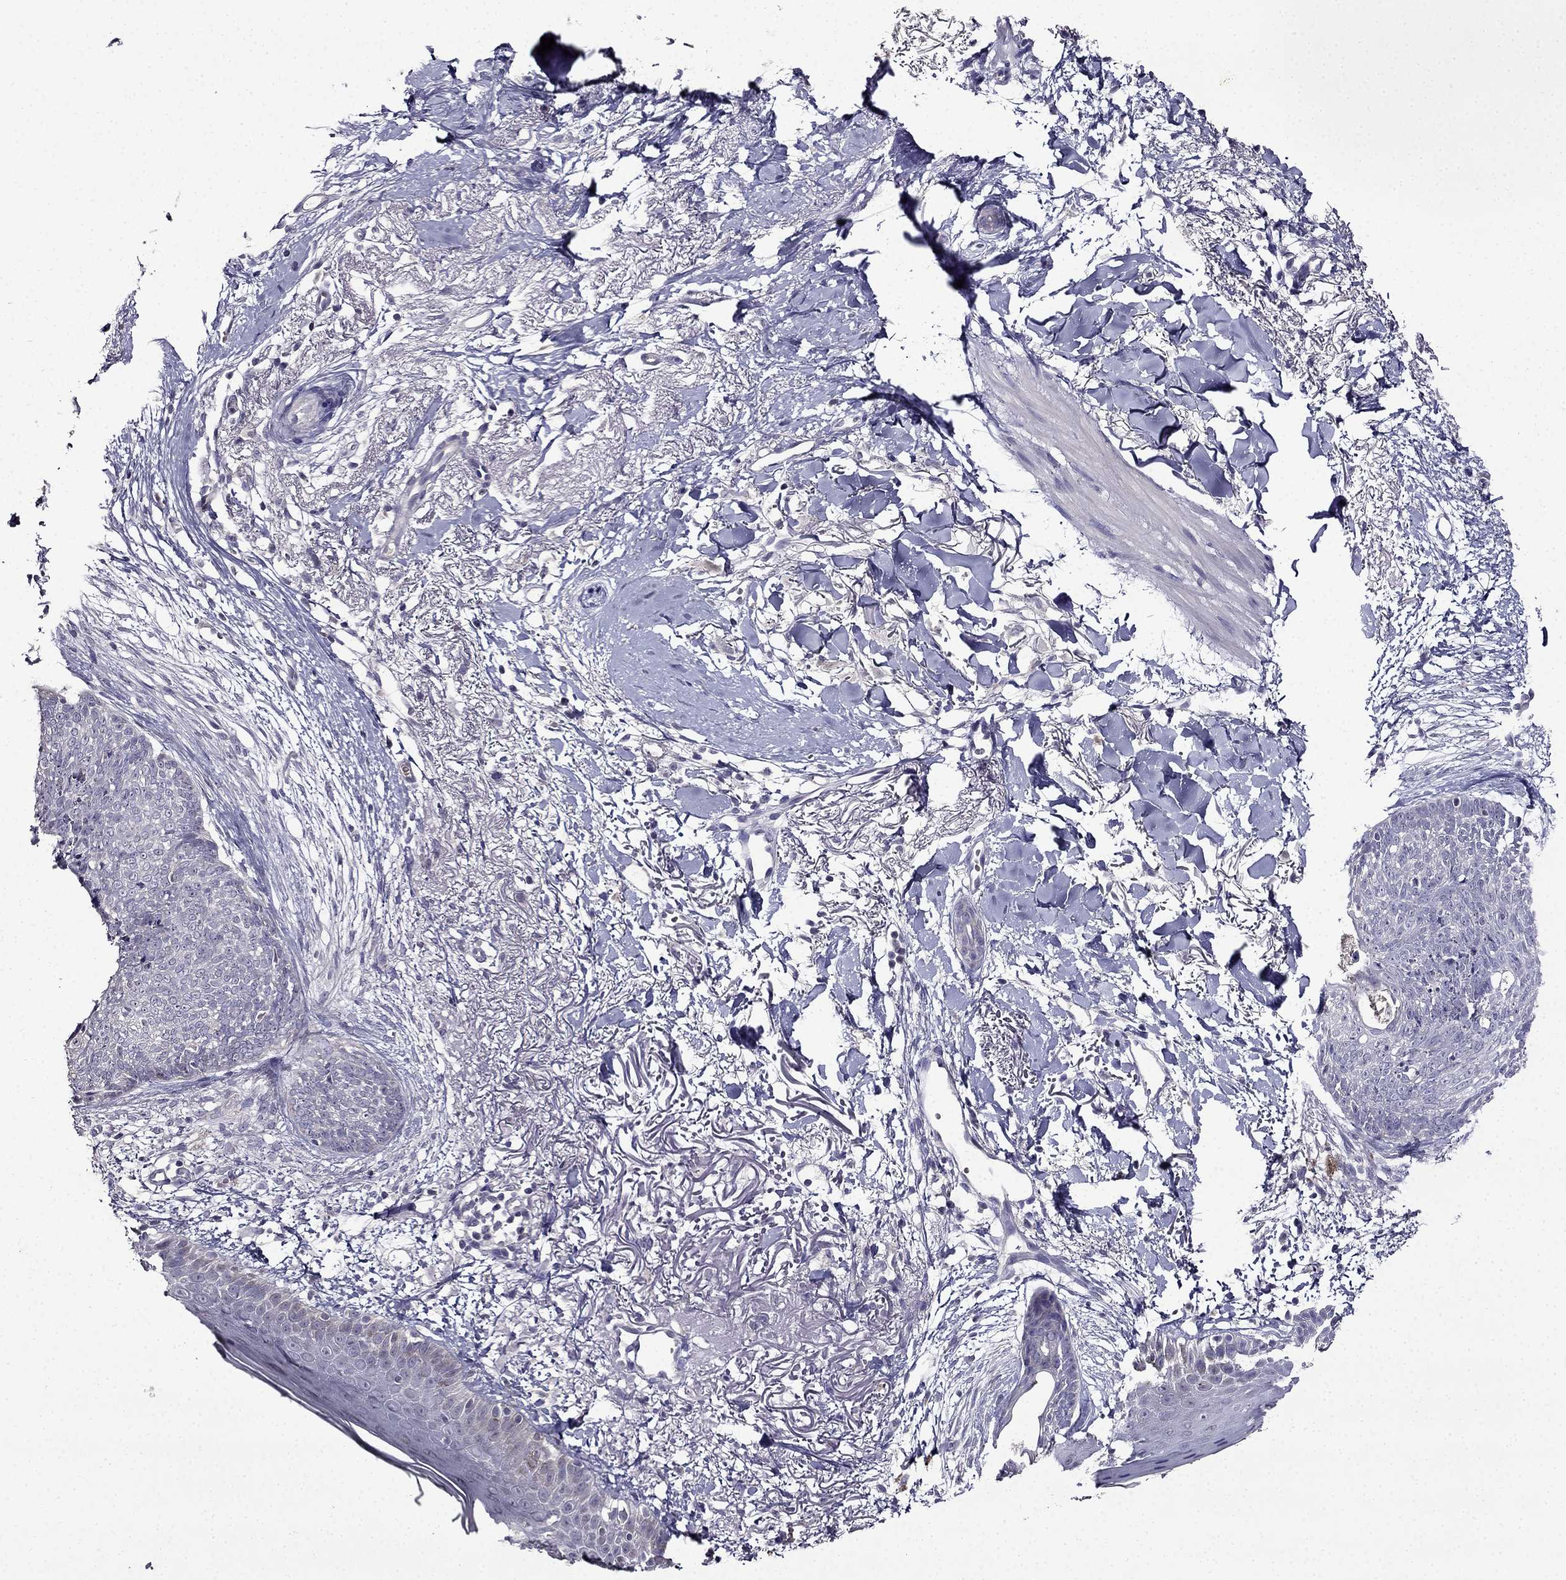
{"staining": {"intensity": "negative", "quantity": "none", "location": "none"}, "tissue": "skin cancer", "cell_type": "Tumor cells", "image_type": "cancer", "snomed": [{"axis": "morphology", "description": "Normal tissue, NOS"}, {"axis": "morphology", "description": "Basal cell carcinoma"}, {"axis": "topography", "description": "Skin"}], "caption": "Tumor cells show no significant protein staining in skin cancer.", "gene": "TMEM266", "patient": {"sex": "male", "age": 84}}